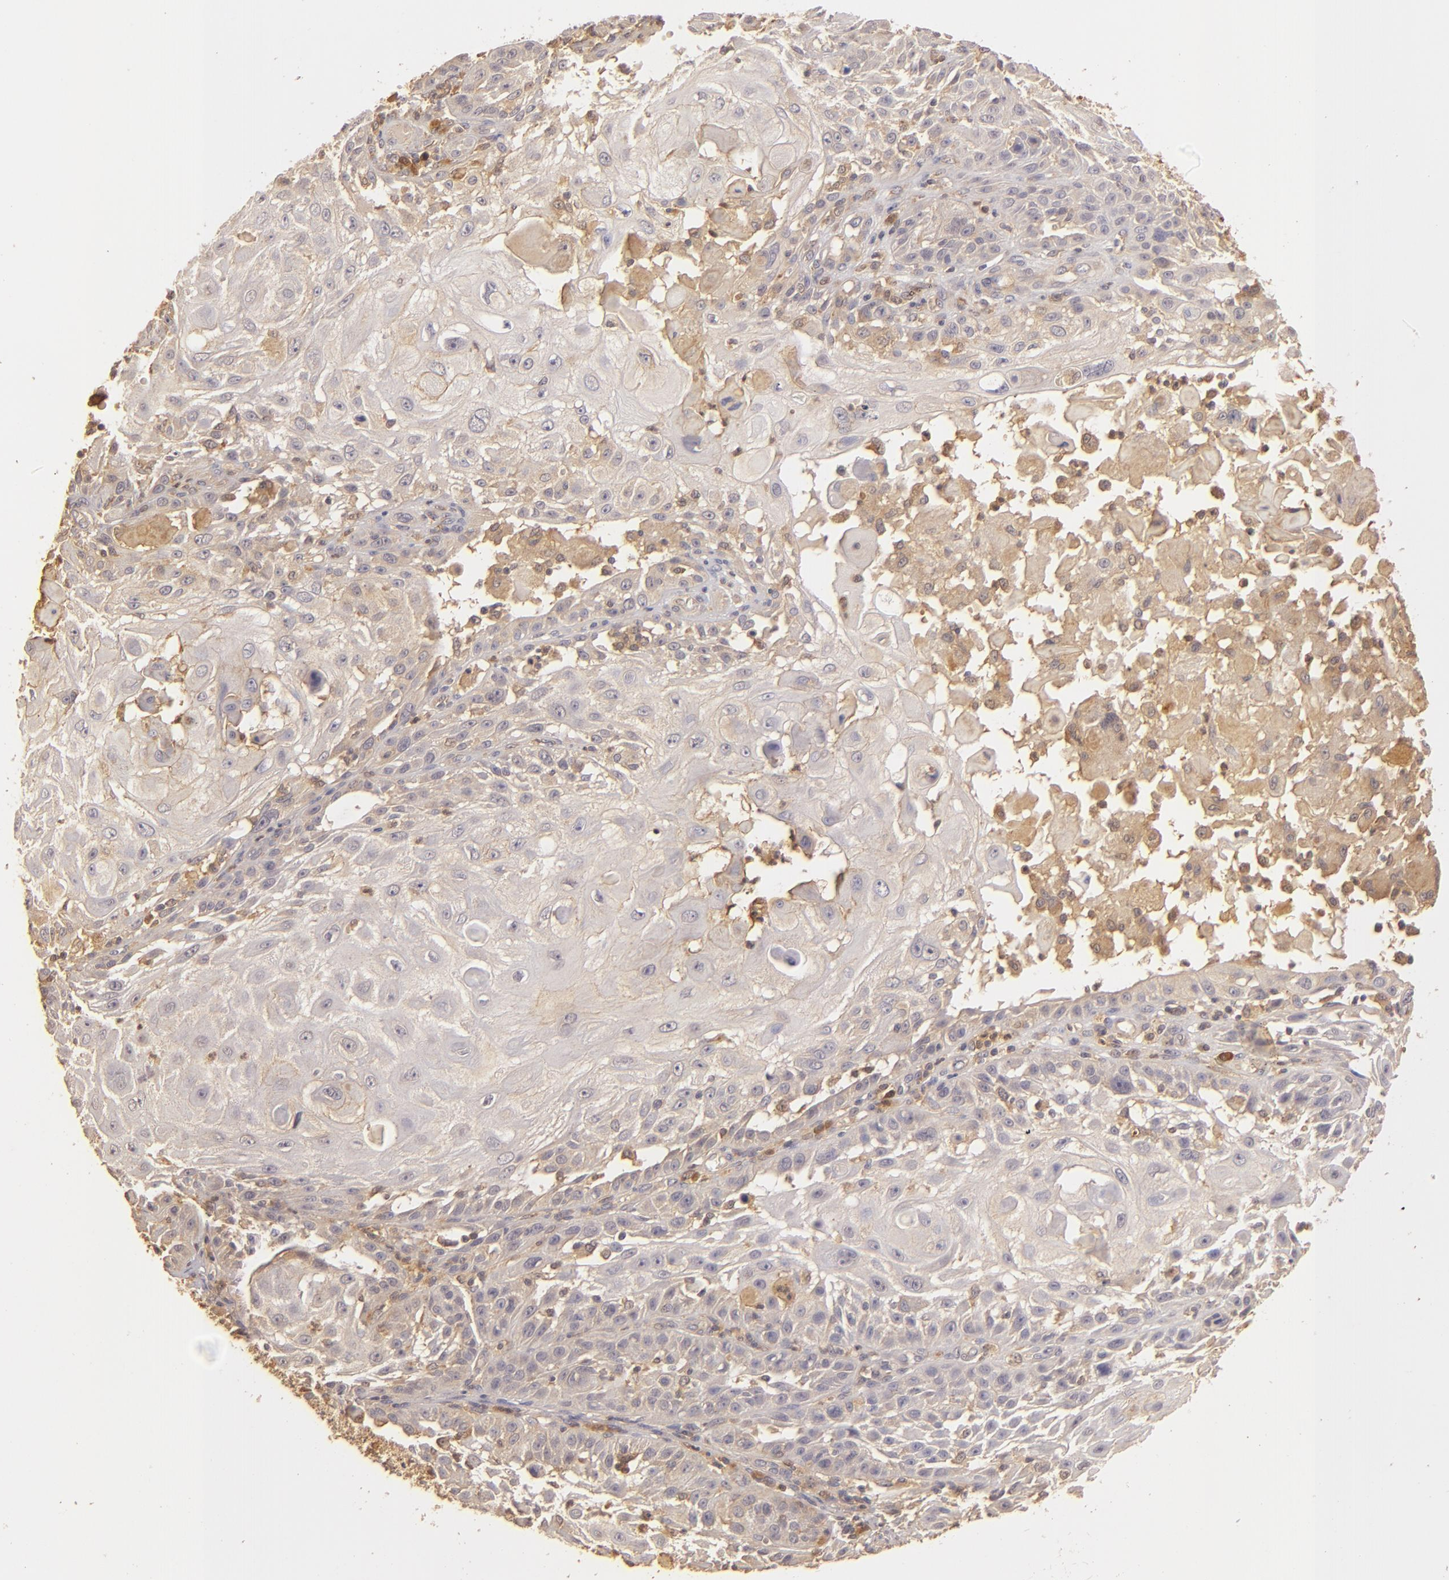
{"staining": {"intensity": "weak", "quantity": ">75%", "location": "cytoplasmic/membranous"}, "tissue": "skin cancer", "cell_type": "Tumor cells", "image_type": "cancer", "snomed": [{"axis": "morphology", "description": "Squamous cell carcinoma, NOS"}, {"axis": "topography", "description": "Skin"}], "caption": "This is a photomicrograph of immunohistochemistry (IHC) staining of skin cancer (squamous cell carcinoma), which shows weak positivity in the cytoplasmic/membranous of tumor cells.", "gene": "PRKCD", "patient": {"sex": "female", "age": 89}}